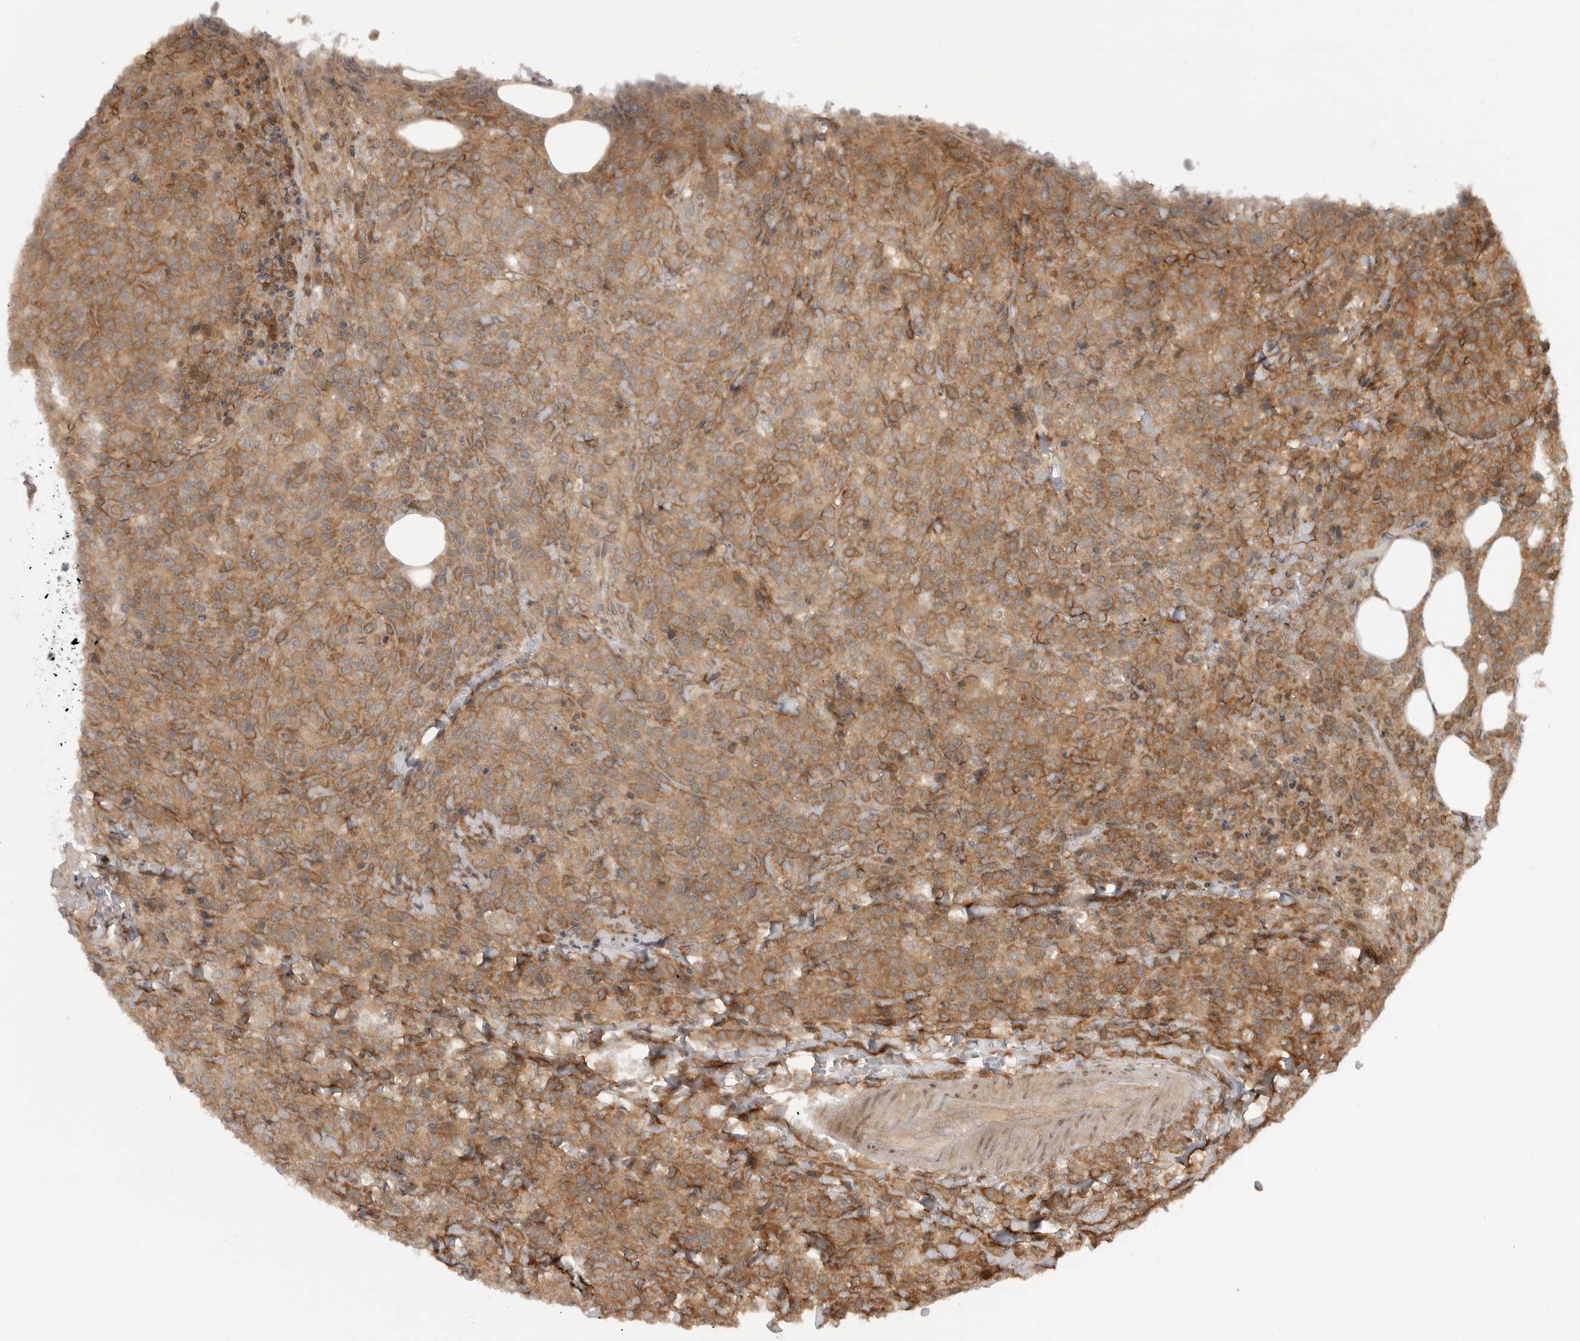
{"staining": {"intensity": "moderate", "quantity": ">75%", "location": "cytoplasmic/membranous"}, "tissue": "lymphoma", "cell_type": "Tumor cells", "image_type": "cancer", "snomed": [{"axis": "morphology", "description": "Malignant lymphoma, non-Hodgkin's type, High grade"}, {"axis": "topography", "description": "Lymph node"}], "caption": "DAB (3,3'-diaminobenzidine) immunohistochemical staining of lymphoma demonstrates moderate cytoplasmic/membranous protein positivity in approximately >75% of tumor cells. Nuclei are stained in blue.", "gene": "SZRD1", "patient": {"sex": "male", "age": 13}}